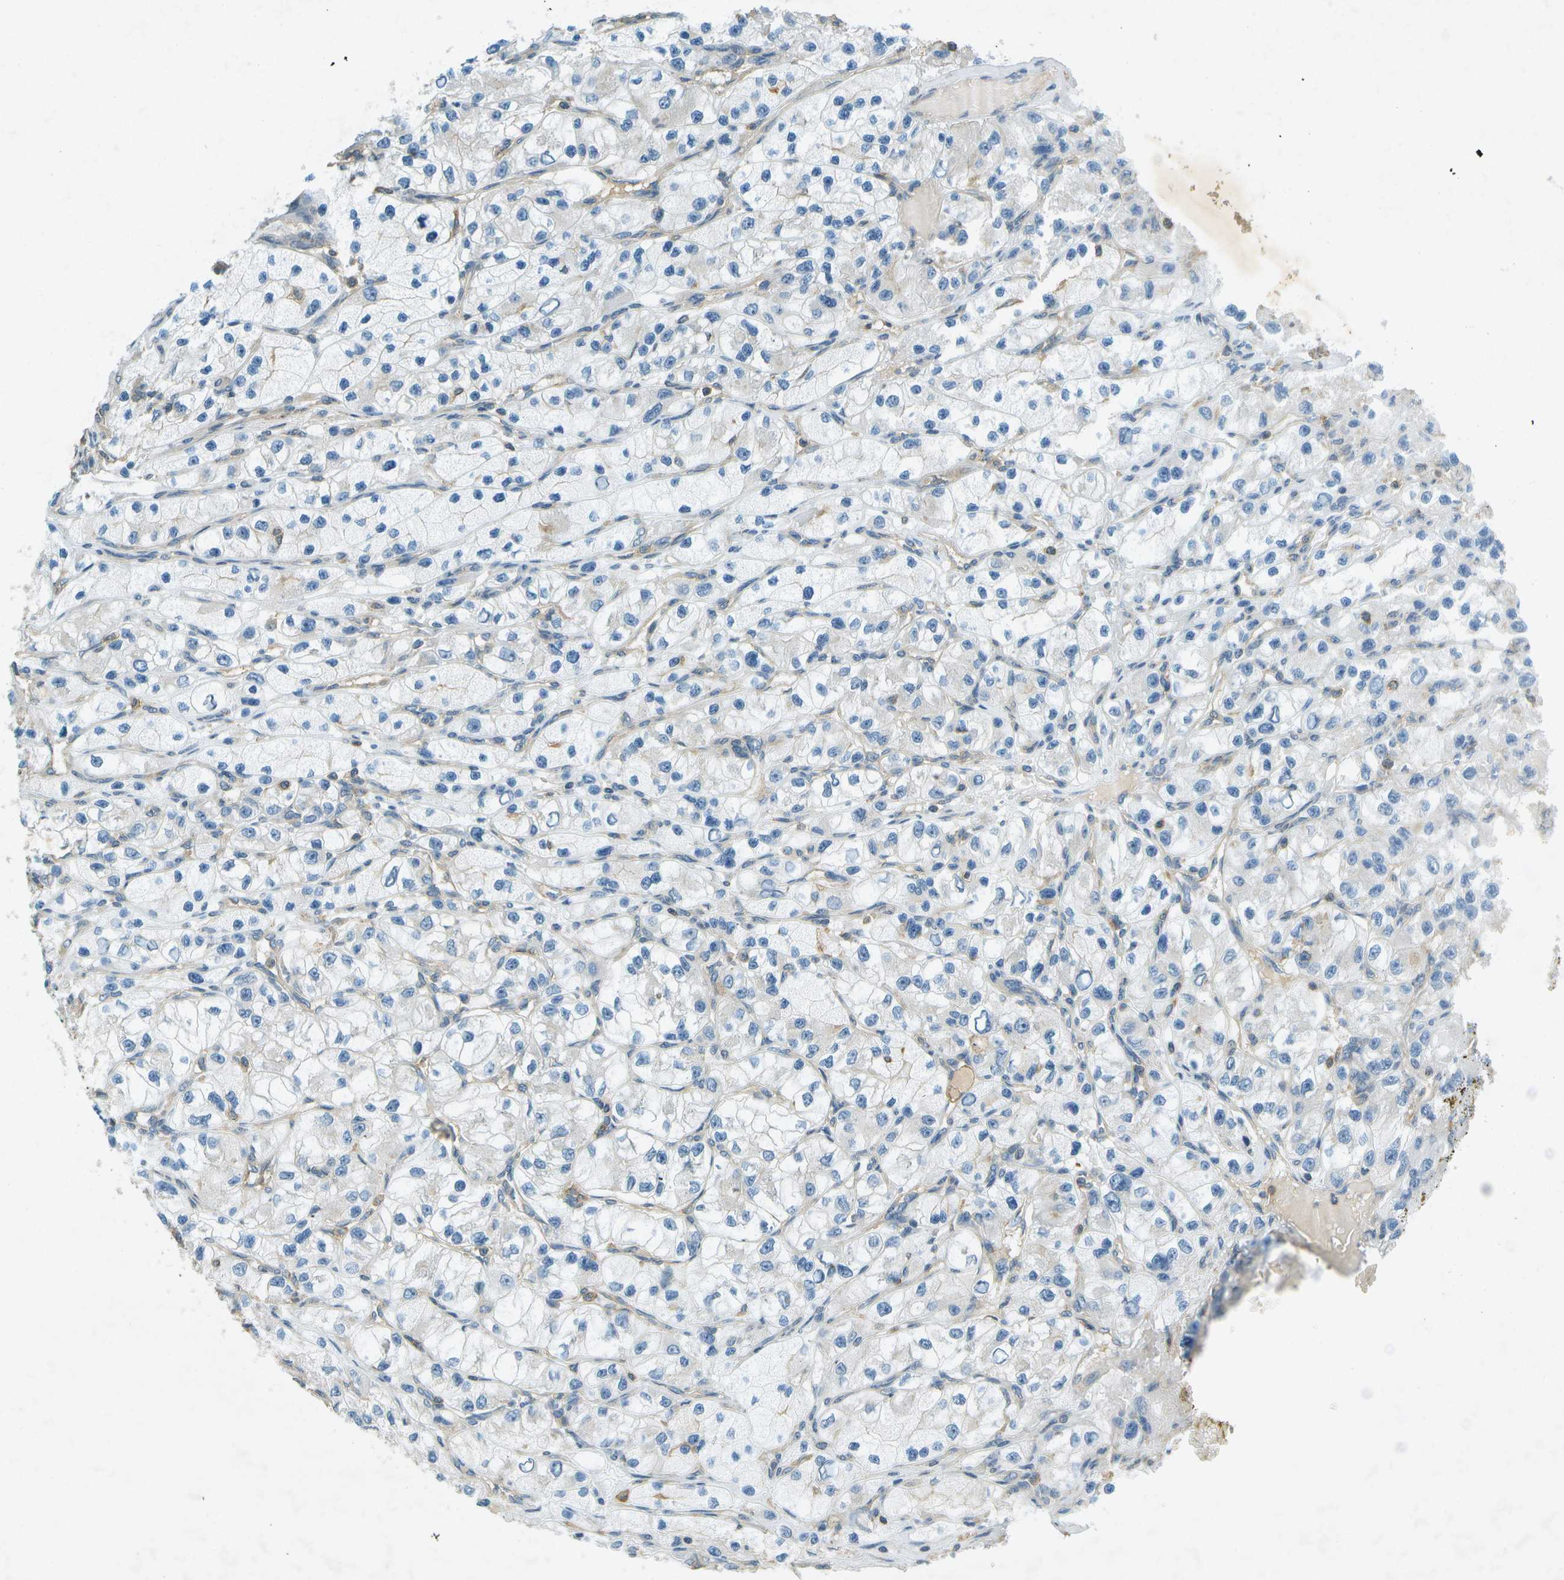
{"staining": {"intensity": "negative", "quantity": "none", "location": "none"}, "tissue": "renal cancer", "cell_type": "Tumor cells", "image_type": "cancer", "snomed": [{"axis": "morphology", "description": "Adenocarcinoma, NOS"}, {"axis": "topography", "description": "Kidney"}], "caption": "Immunohistochemical staining of human renal cancer exhibits no significant expression in tumor cells. The staining is performed using DAB (3,3'-diaminobenzidine) brown chromogen with nuclei counter-stained in using hematoxylin.", "gene": "NUDT4", "patient": {"sex": "female", "age": 57}}